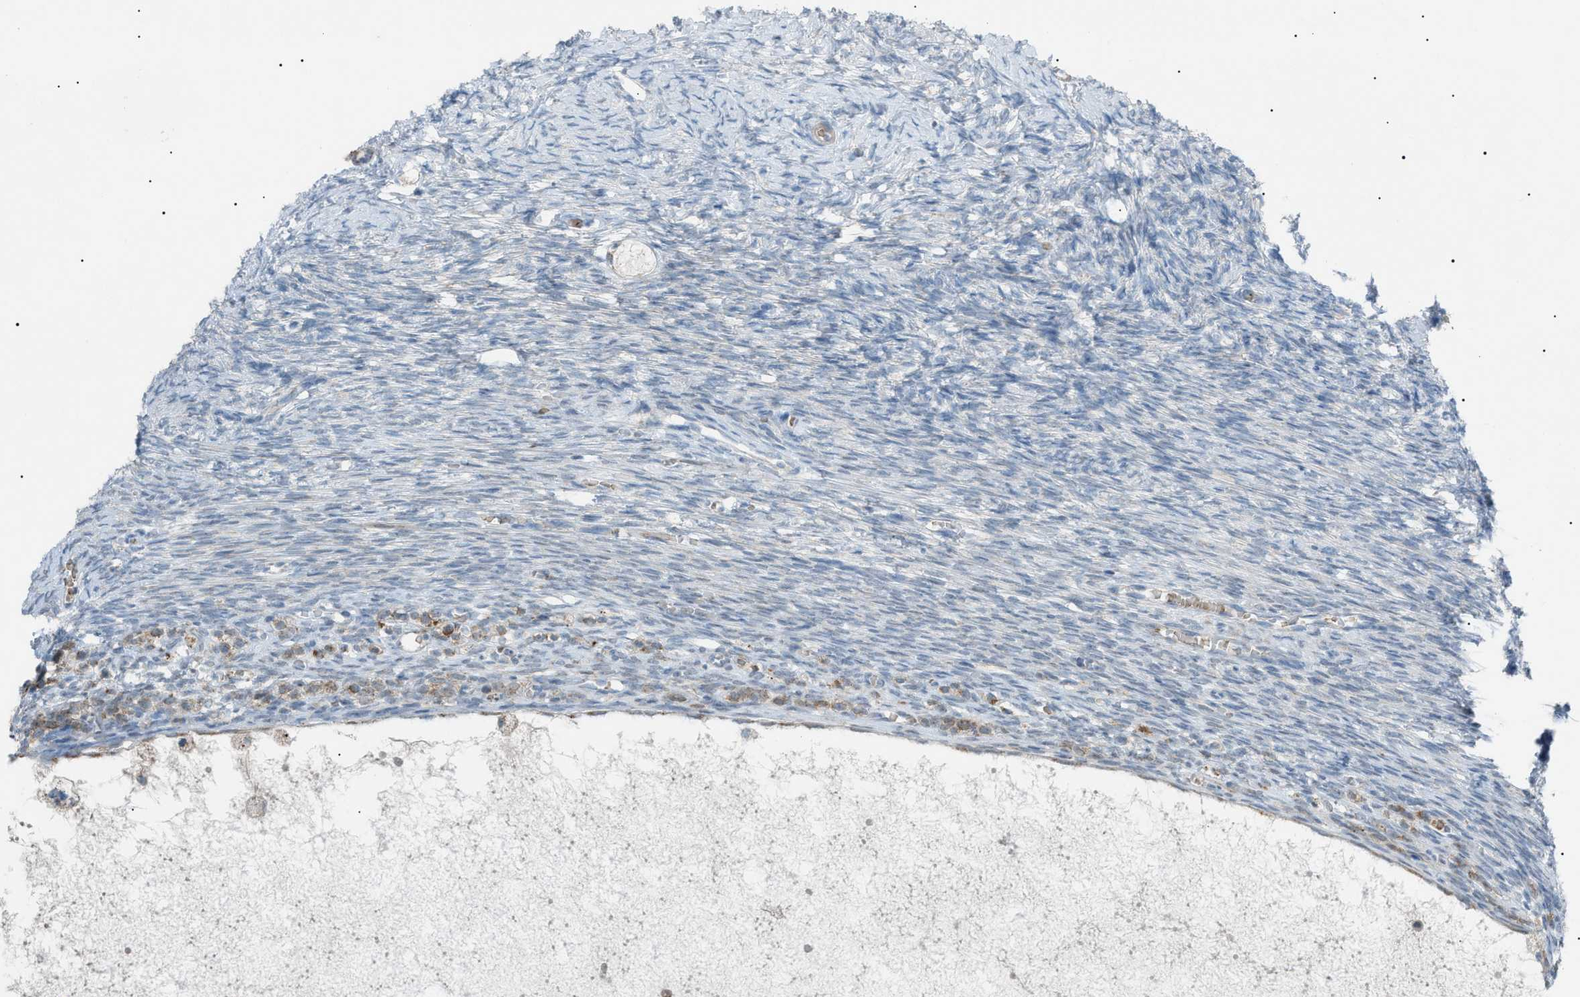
{"staining": {"intensity": "moderate", "quantity": ">75%", "location": "cytoplasmic/membranous"}, "tissue": "ovary", "cell_type": "Follicle cells", "image_type": "normal", "snomed": [{"axis": "morphology", "description": "Normal tissue, NOS"}, {"axis": "topography", "description": "Ovary"}], "caption": "The micrograph displays staining of unremarkable ovary, revealing moderate cytoplasmic/membranous protein positivity (brown color) within follicle cells.", "gene": "ZNF516", "patient": {"sex": "female", "age": 27}}